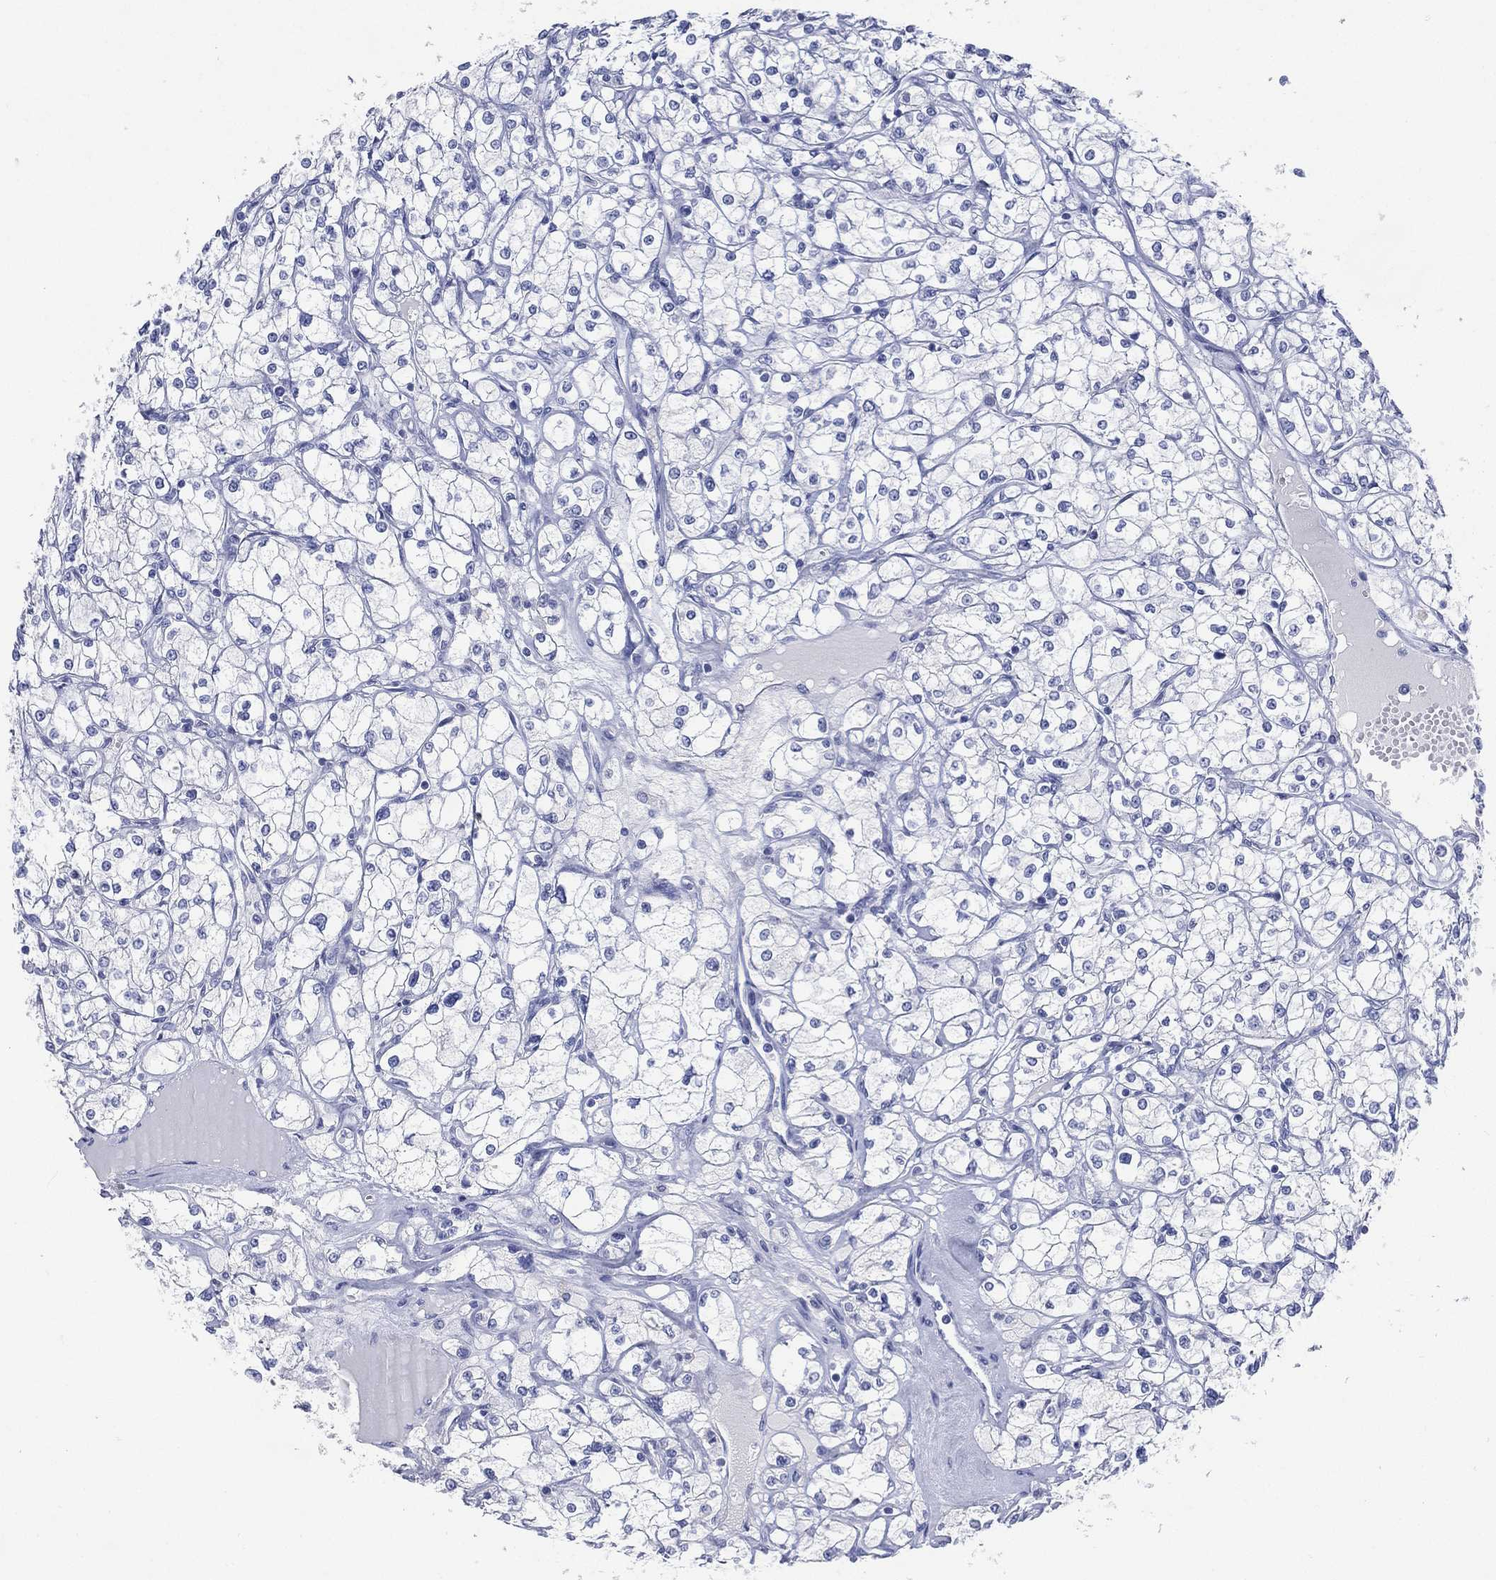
{"staining": {"intensity": "negative", "quantity": "none", "location": "none"}, "tissue": "renal cancer", "cell_type": "Tumor cells", "image_type": "cancer", "snomed": [{"axis": "morphology", "description": "Adenocarcinoma, NOS"}, {"axis": "topography", "description": "Kidney"}], "caption": "The image exhibits no staining of tumor cells in renal cancer. The staining is performed using DAB brown chromogen with nuclei counter-stained in using hematoxylin.", "gene": "FMO1", "patient": {"sex": "male", "age": 67}}